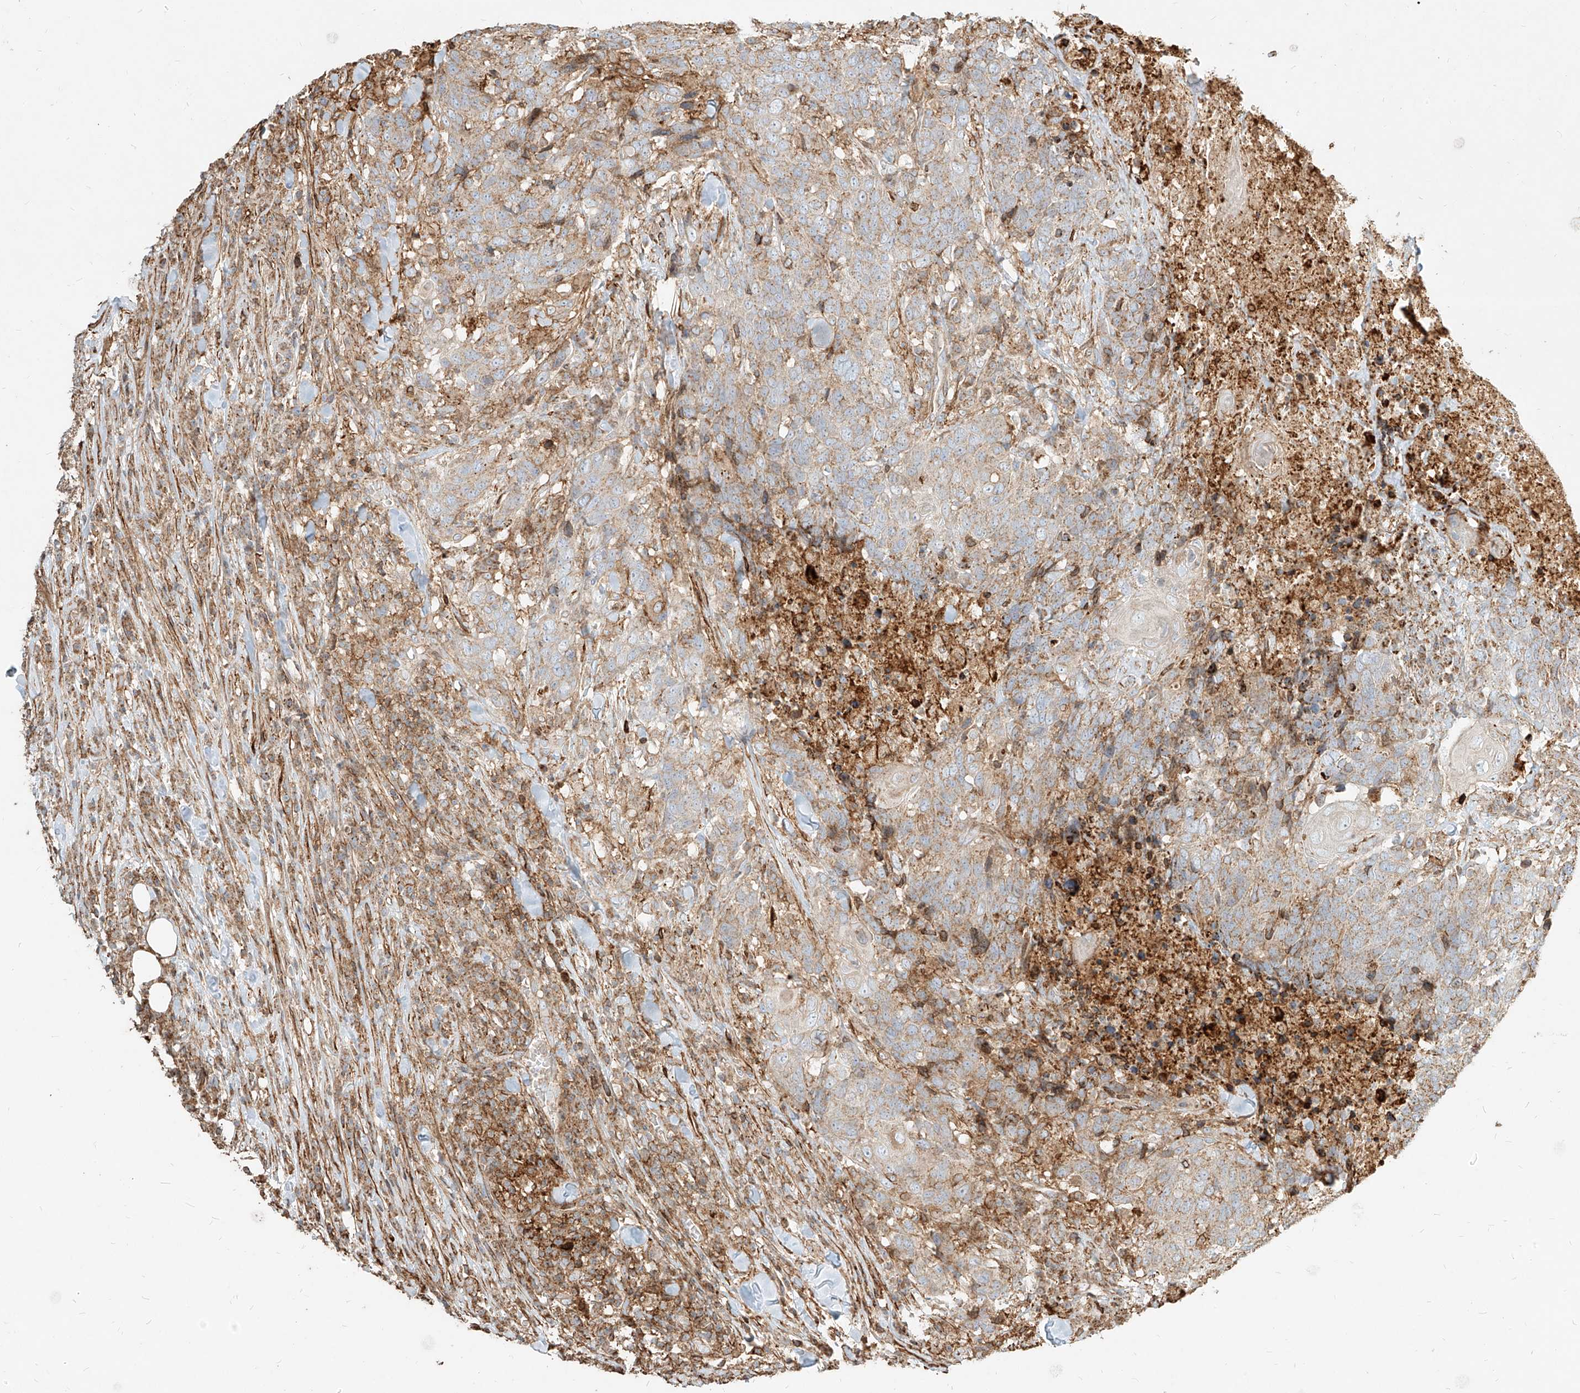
{"staining": {"intensity": "weak", "quantity": "<25%", "location": "cytoplasmic/membranous"}, "tissue": "head and neck cancer", "cell_type": "Tumor cells", "image_type": "cancer", "snomed": [{"axis": "morphology", "description": "Squamous cell carcinoma, NOS"}, {"axis": "topography", "description": "Head-Neck"}], "caption": "An immunohistochemistry photomicrograph of head and neck squamous cell carcinoma is shown. There is no staining in tumor cells of head and neck squamous cell carcinoma. (DAB immunohistochemistry with hematoxylin counter stain).", "gene": "MTX2", "patient": {"sex": "male", "age": 66}}